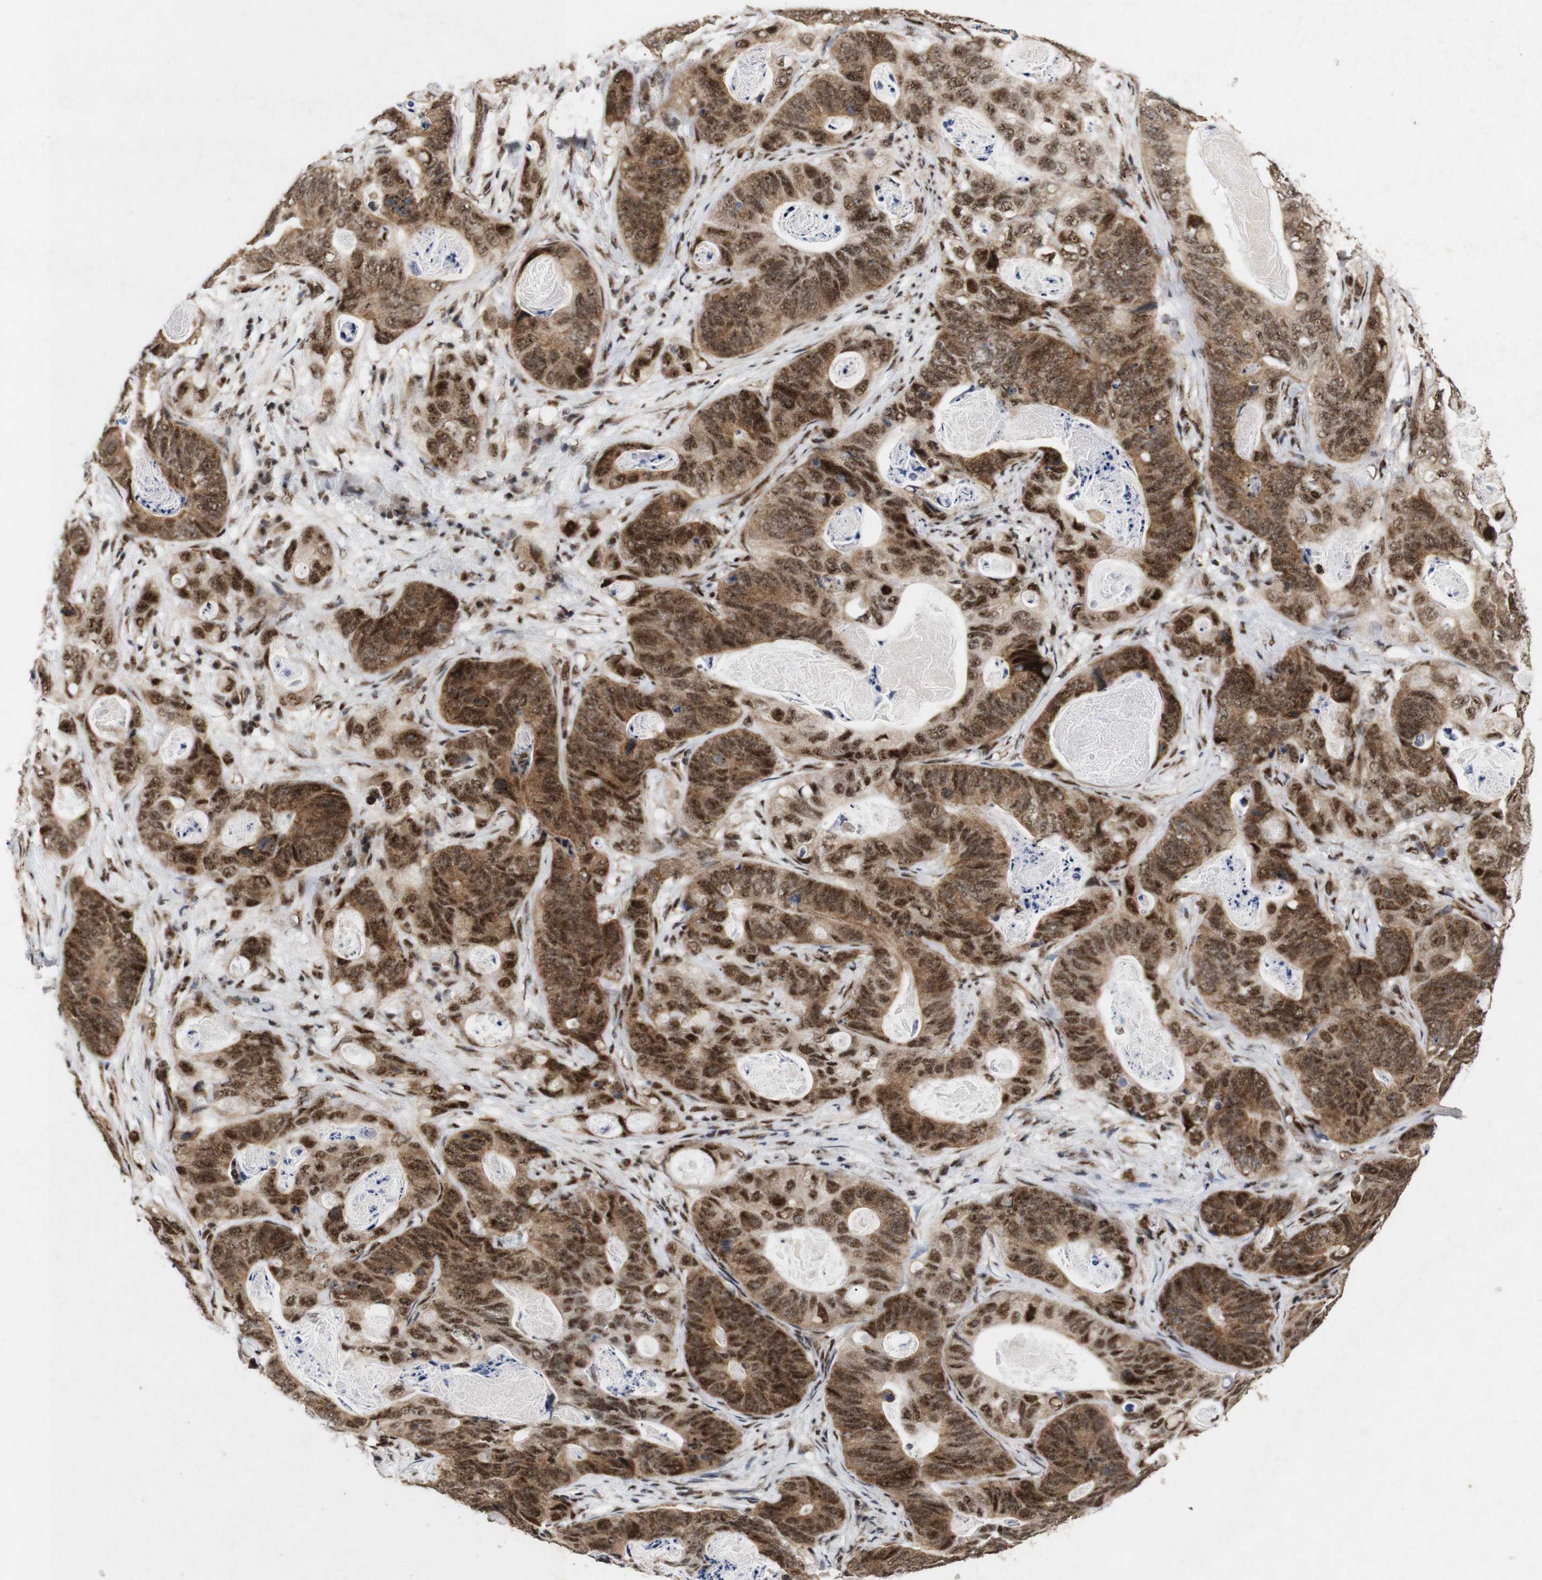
{"staining": {"intensity": "moderate", "quantity": ">75%", "location": "cytoplasmic/membranous,nuclear"}, "tissue": "stomach cancer", "cell_type": "Tumor cells", "image_type": "cancer", "snomed": [{"axis": "morphology", "description": "Adenocarcinoma, NOS"}, {"axis": "topography", "description": "Stomach"}], "caption": "Immunohistochemistry (IHC) of human adenocarcinoma (stomach) demonstrates medium levels of moderate cytoplasmic/membranous and nuclear positivity in approximately >75% of tumor cells.", "gene": "PYM1", "patient": {"sex": "female", "age": 89}}